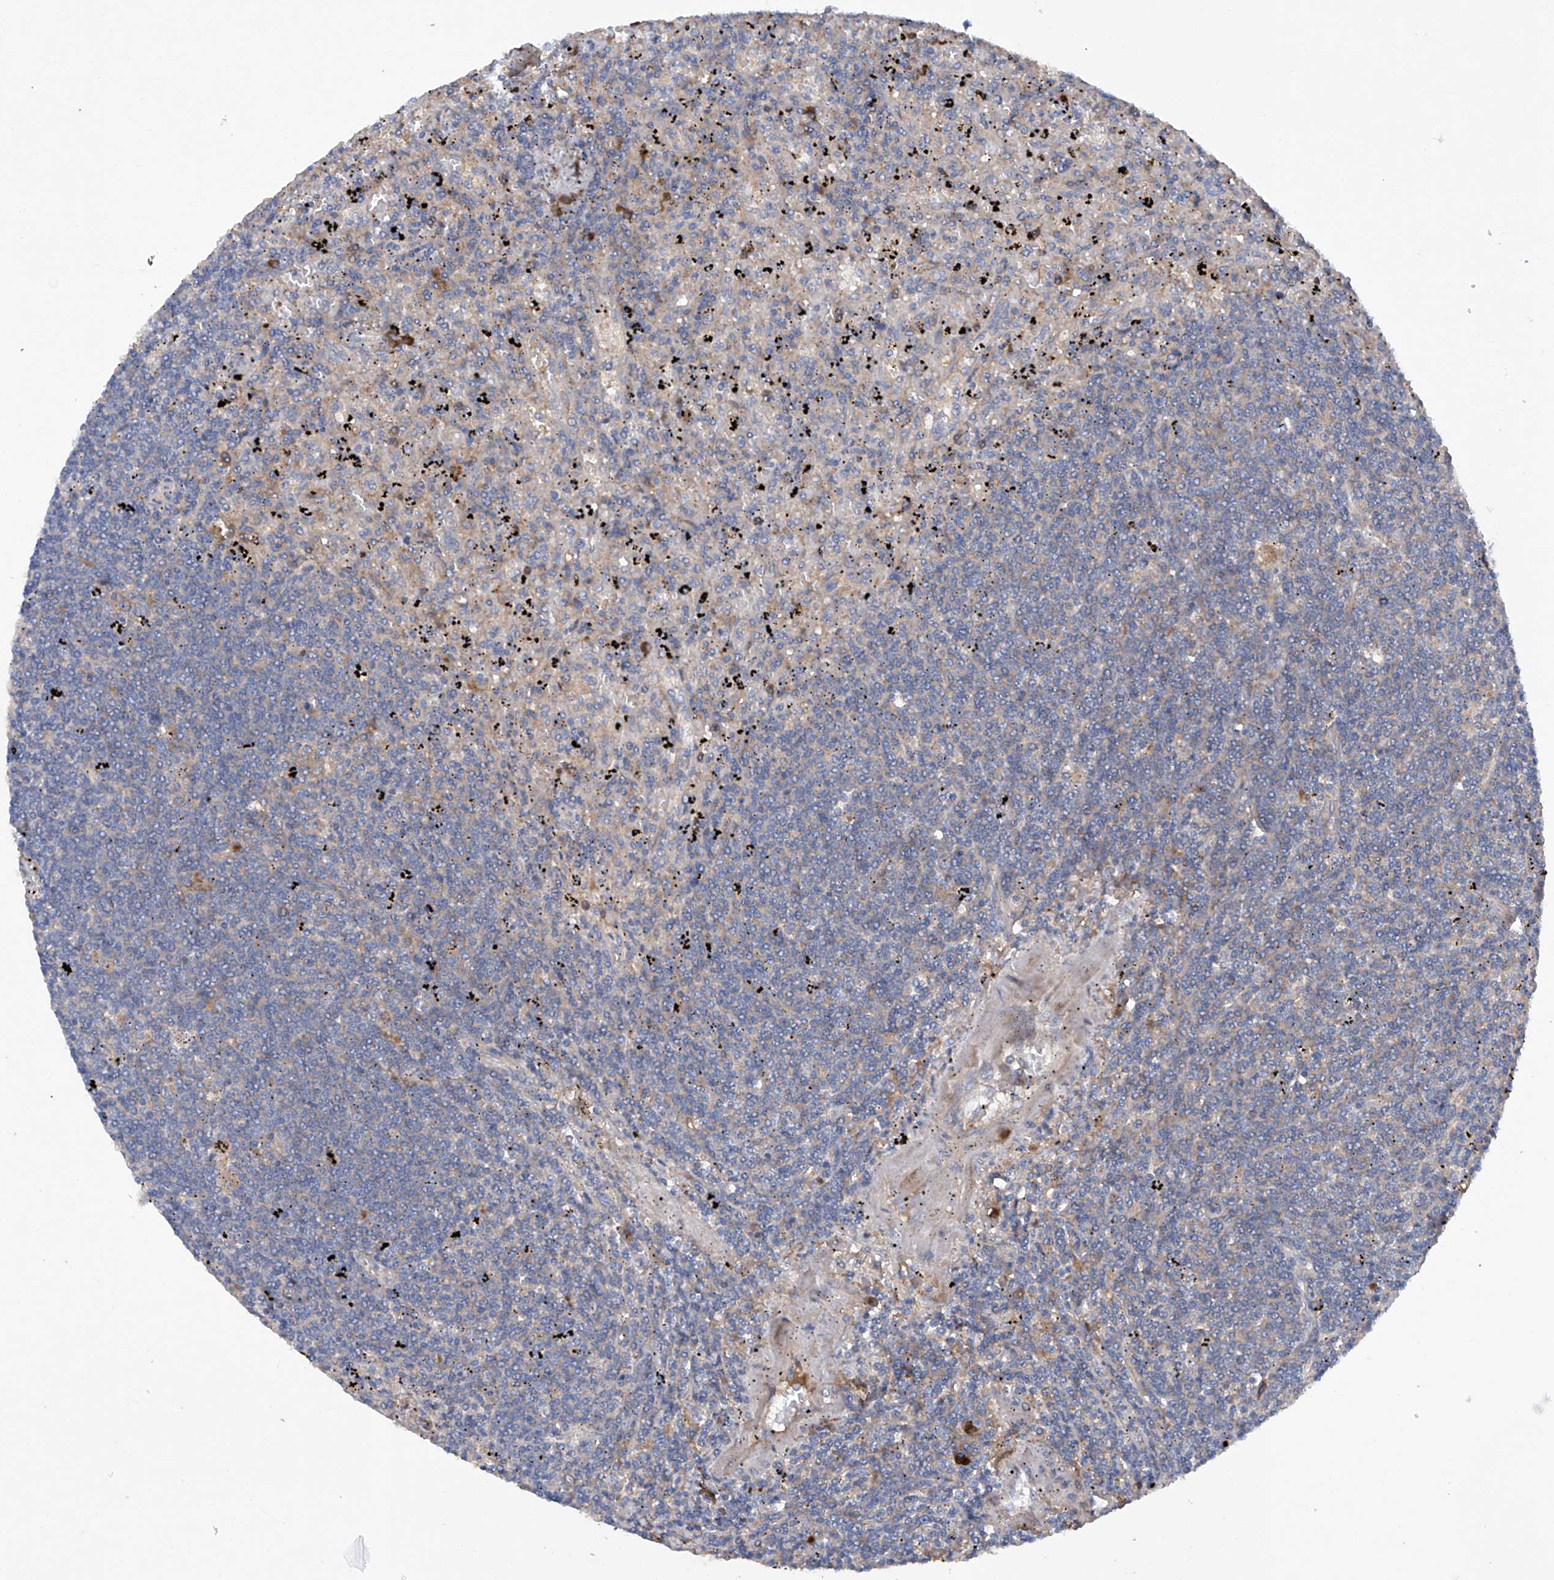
{"staining": {"intensity": "negative", "quantity": "none", "location": "none"}, "tissue": "lymphoma", "cell_type": "Tumor cells", "image_type": "cancer", "snomed": [{"axis": "morphology", "description": "Malignant lymphoma, non-Hodgkin's type, Low grade"}, {"axis": "topography", "description": "Spleen"}], "caption": "An IHC histopathology image of low-grade malignant lymphoma, non-Hodgkin's type is shown. There is no staining in tumor cells of low-grade malignant lymphoma, non-Hodgkin's type.", "gene": "ASCC3", "patient": {"sex": "male", "age": 76}}